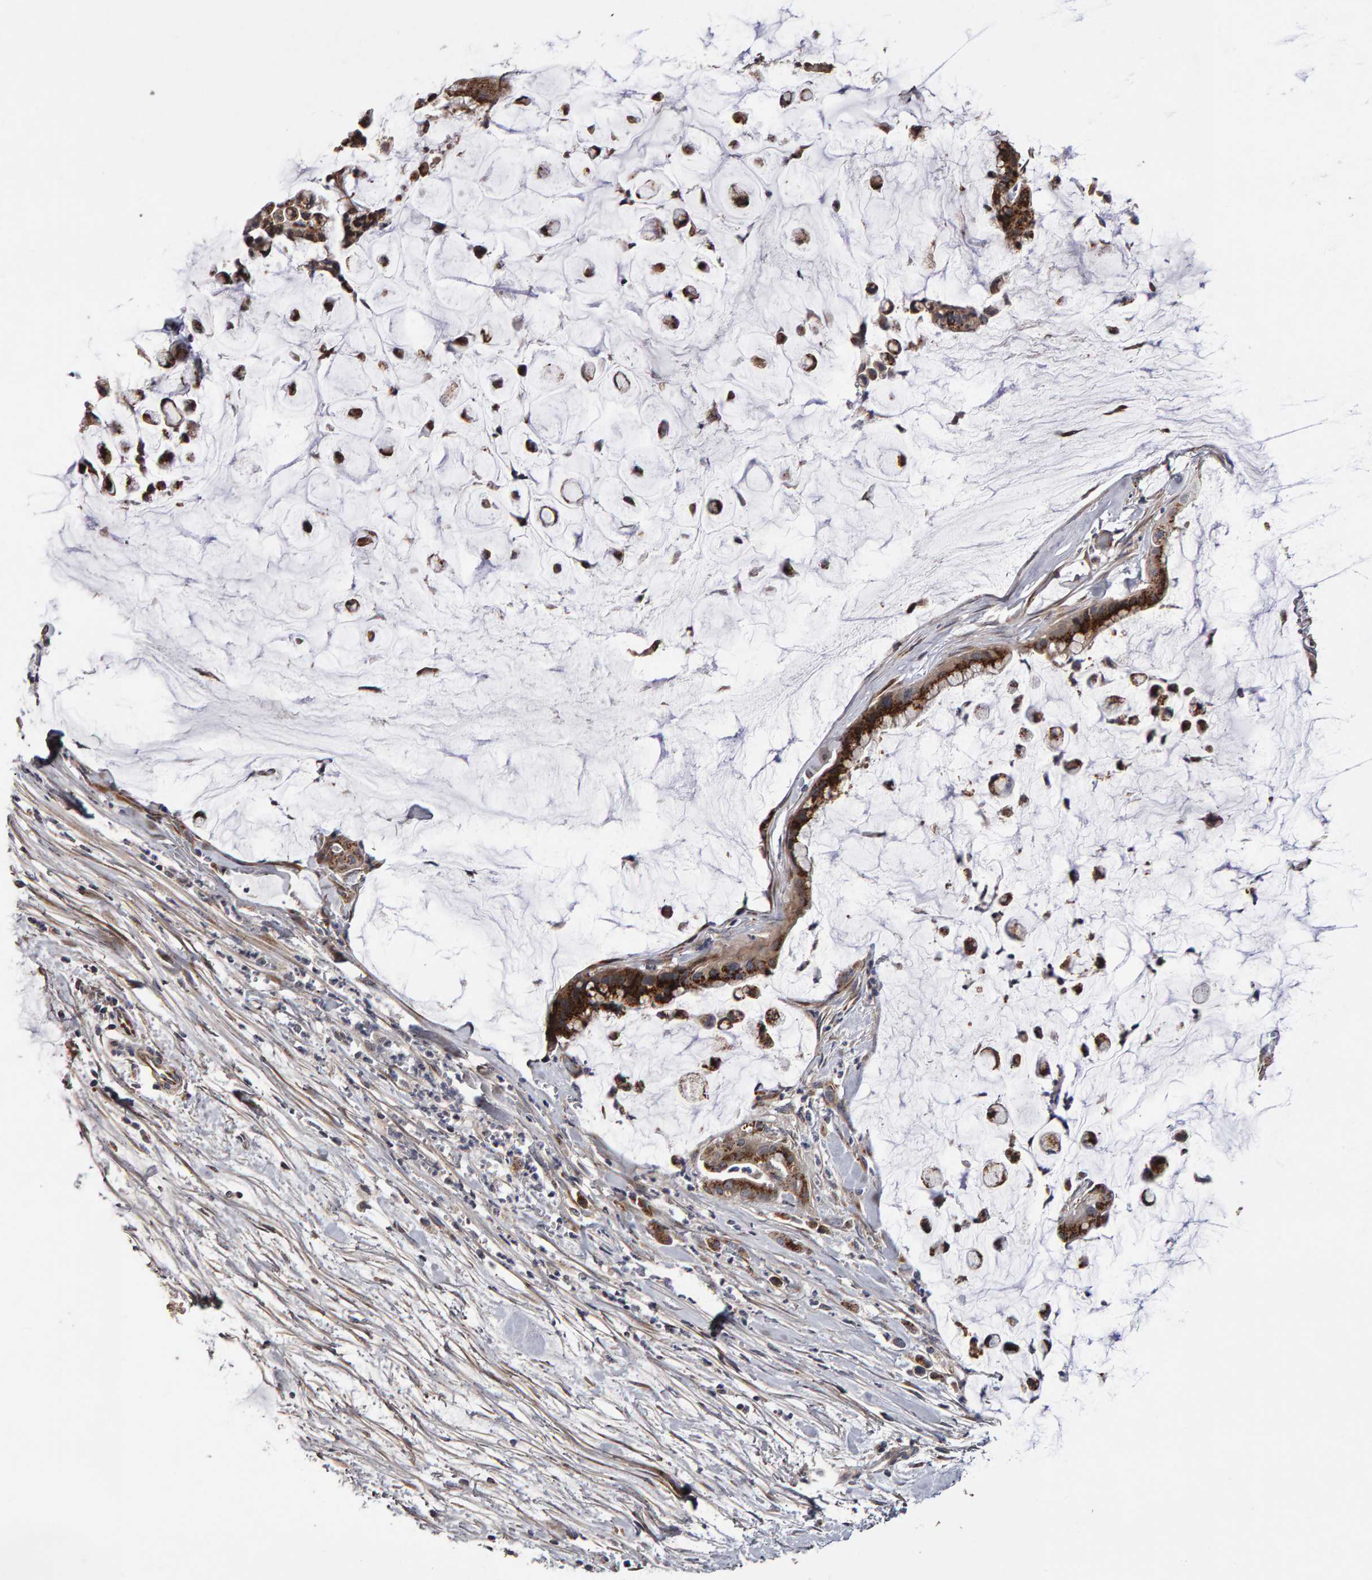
{"staining": {"intensity": "strong", "quantity": ">75%", "location": "cytoplasmic/membranous"}, "tissue": "pancreatic cancer", "cell_type": "Tumor cells", "image_type": "cancer", "snomed": [{"axis": "morphology", "description": "Adenocarcinoma, NOS"}, {"axis": "topography", "description": "Pancreas"}], "caption": "This image reveals immunohistochemistry staining of pancreatic adenocarcinoma, with high strong cytoplasmic/membranous expression in about >75% of tumor cells.", "gene": "CANT1", "patient": {"sex": "male", "age": 41}}